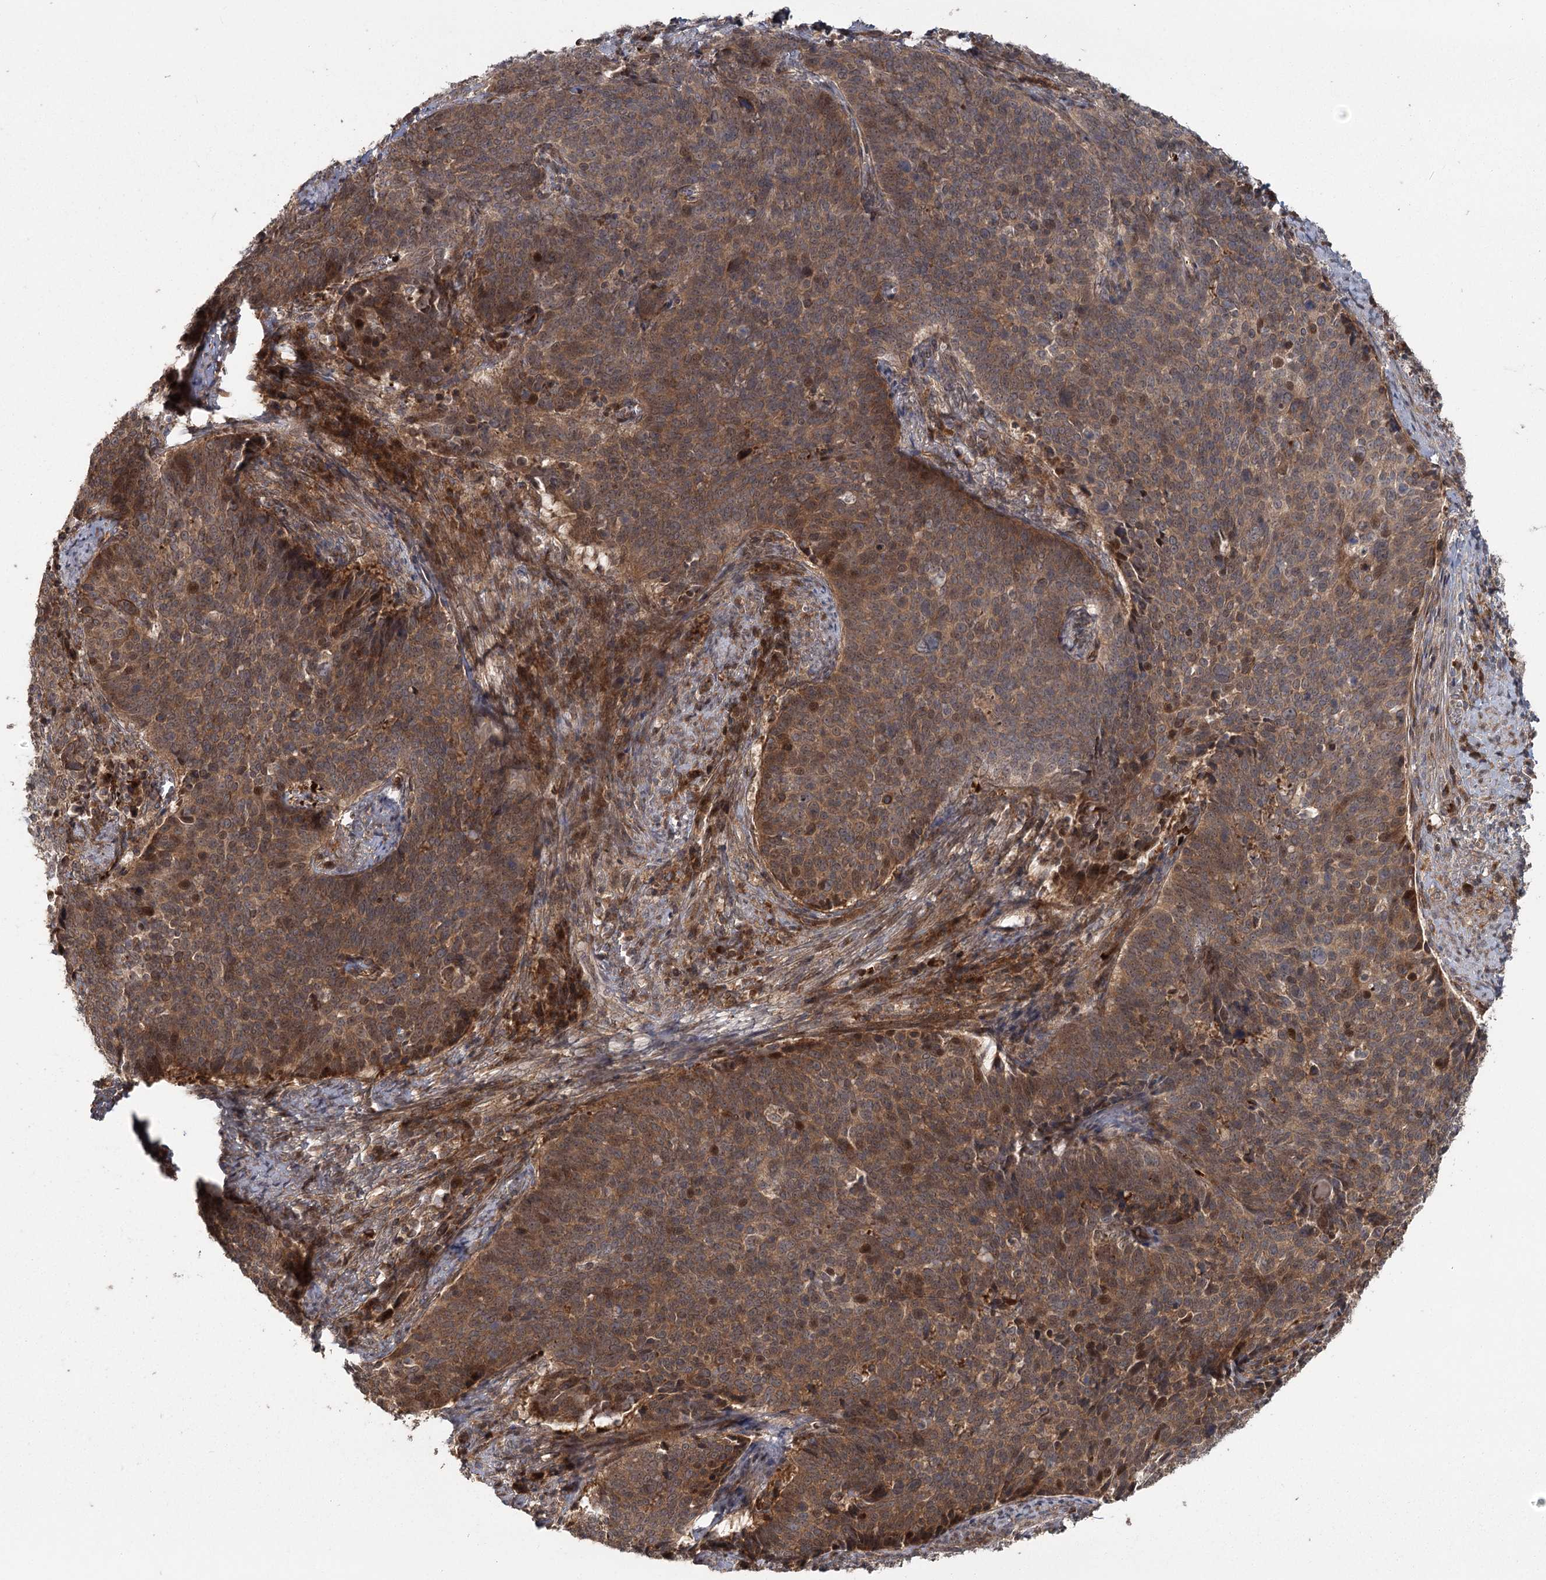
{"staining": {"intensity": "moderate", "quantity": ">75%", "location": "cytoplasmic/membranous,nuclear"}, "tissue": "cervical cancer", "cell_type": "Tumor cells", "image_type": "cancer", "snomed": [{"axis": "morphology", "description": "Squamous cell carcinoma, NOS"}, {"axis": "topography", "description": "Cervix"}], "caption": "This micrograph shows cervical squamous cell carcinoma stained with immunohistochemistry to label a protein in brown. The cytoplasmic/membranous and nuclear of tumor cells show moderate positivity for the protein. Nuclei are counter-stained blue.", "gene": "RAPGEF6", "patient": {"sex": "female", "age": 39}}